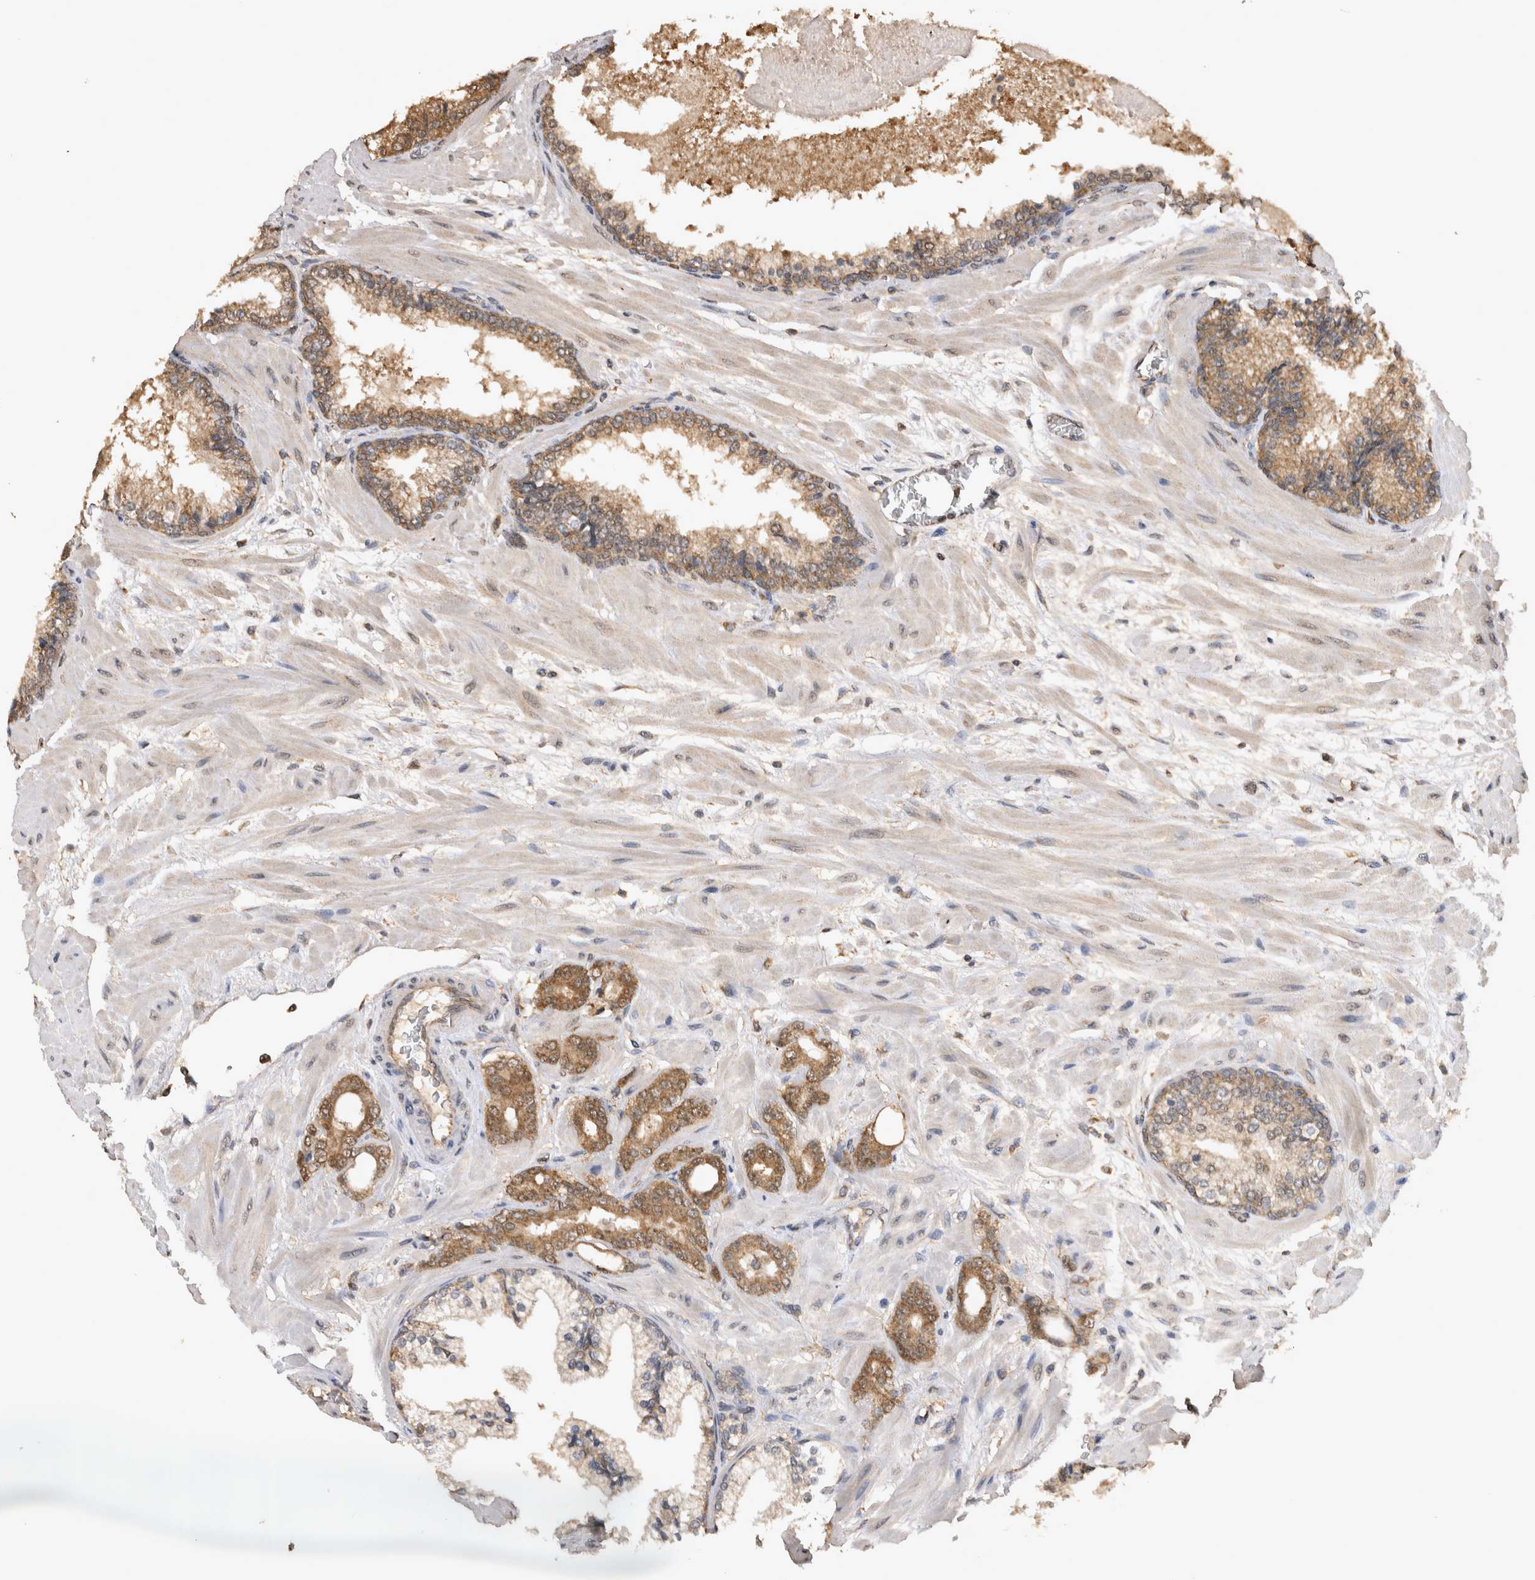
{"staining": {"intensity": "moderate", "quantity": "25%-75%", "location": "cytoplasmic/membranous"}, "tissue": "prostate cancer", "cell_type": "Tumor cells", "image_type": "cancer", "snomed": [{"axis": "morphology", "description": "Adenocarcinoma, Low grade"}, {"axis": "topography", "description": "Prostate"}], "caption": "Prostate adenocarcinoma (low-grade) tissue demonstrates moderate cytoplasmic/membranous positivity in approximately 25%-75% of tumor cells, visualized by immunohistochemistry. The protein of interest is stained brown, and the nuclei are stained in blue (DAB IHC with brightfield microscopy, high magnification).", "gene": "PREP", "patient": {"sex": "male", "age": 63}}